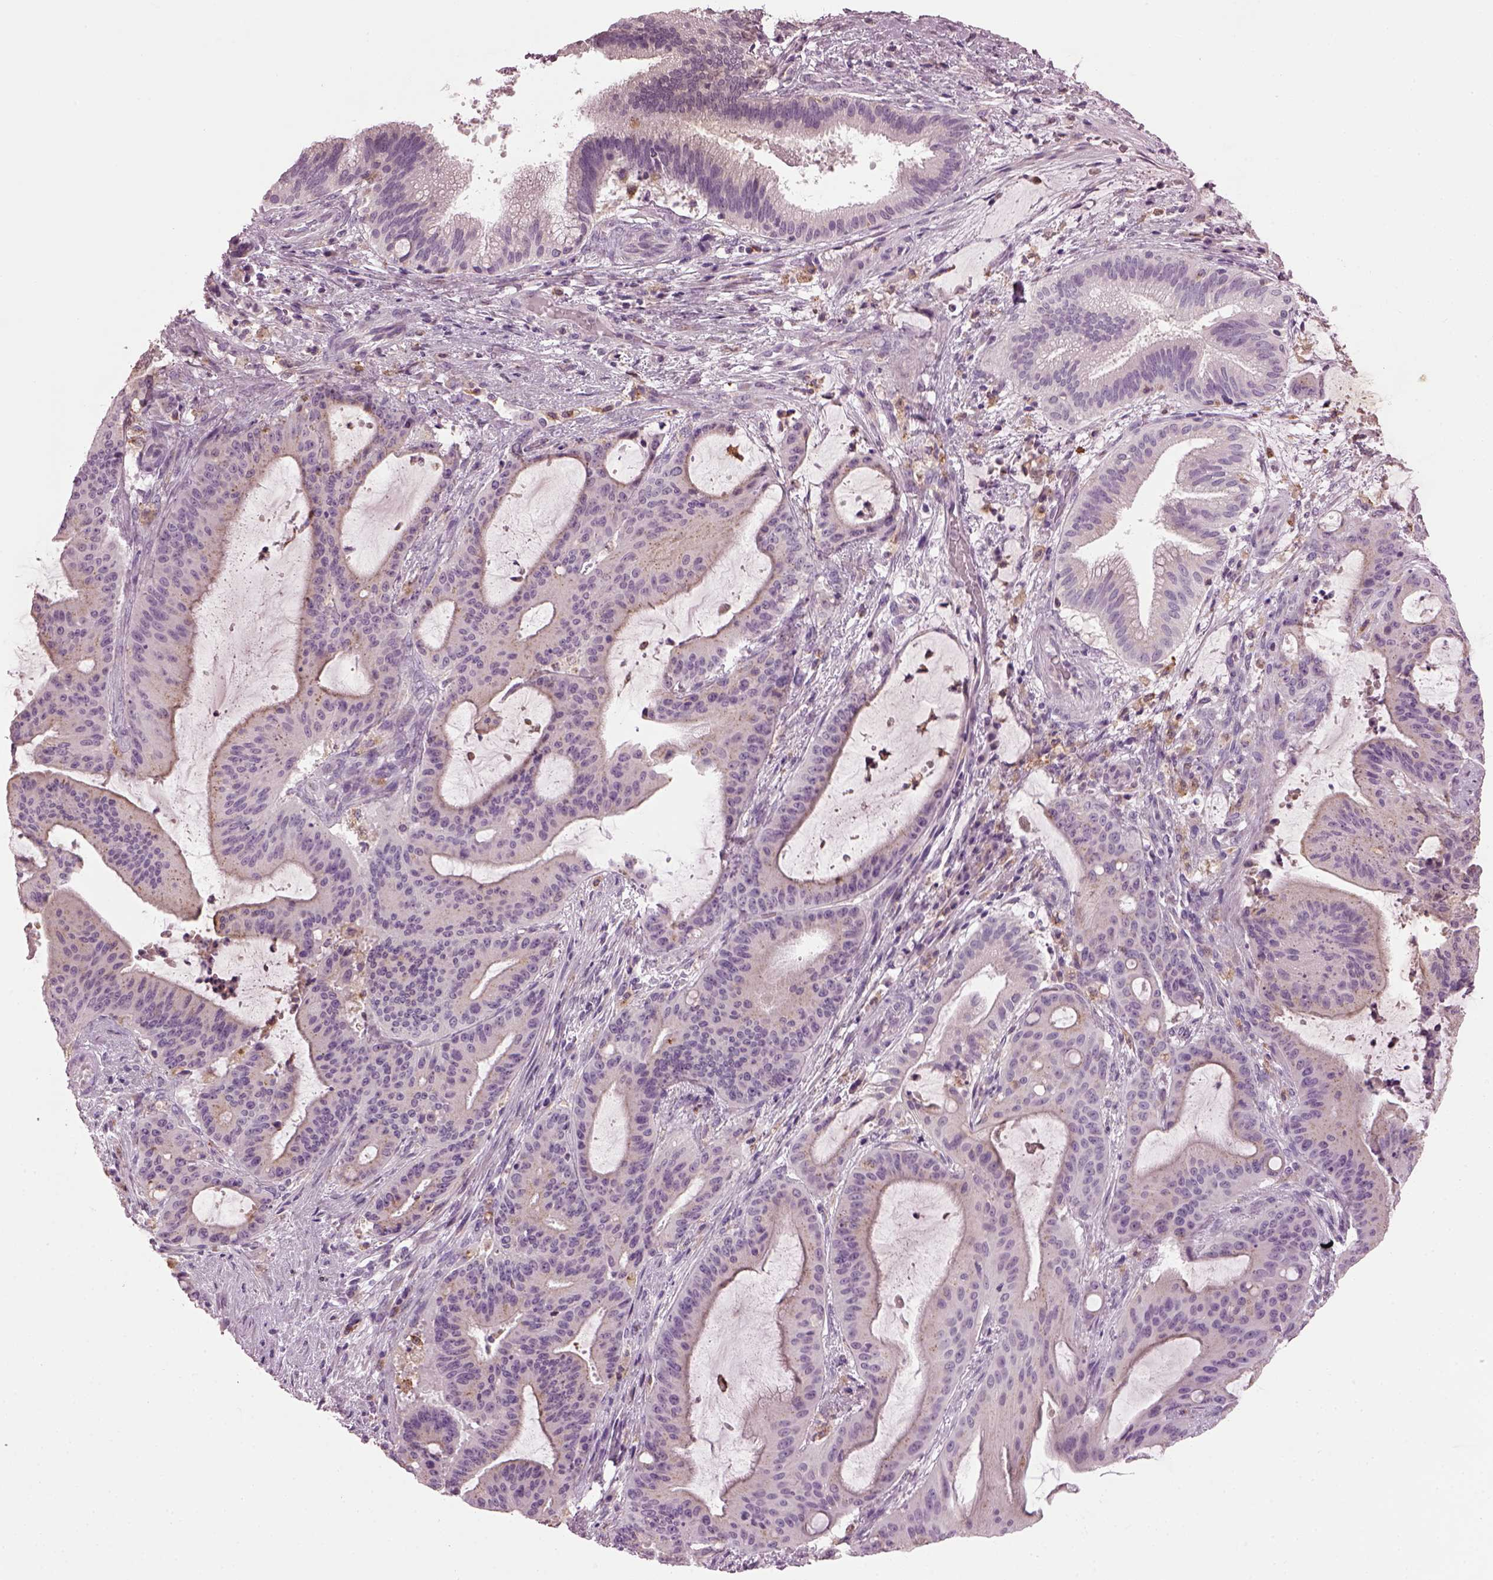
{"staining": {"intensity": "negative", "quantity": "none", "location": "none"}, "tissue": "liver cancer", "cell_type": "Tumor cells", "image_type": "cancer", "snomed": [{"axis": "morphology", "description": "Cholangiocarcinoma"}, {"axis": "topography", "description": "Liver"}], "caption": "Immunohistochemistry (IHC) photomicrograph of liver cholangiocarcinoma stained for a protein (brown), which reveals no expression in tumor cells.", "gene": "TMEM231", "patient": {"sex": "female", "age": 73}}